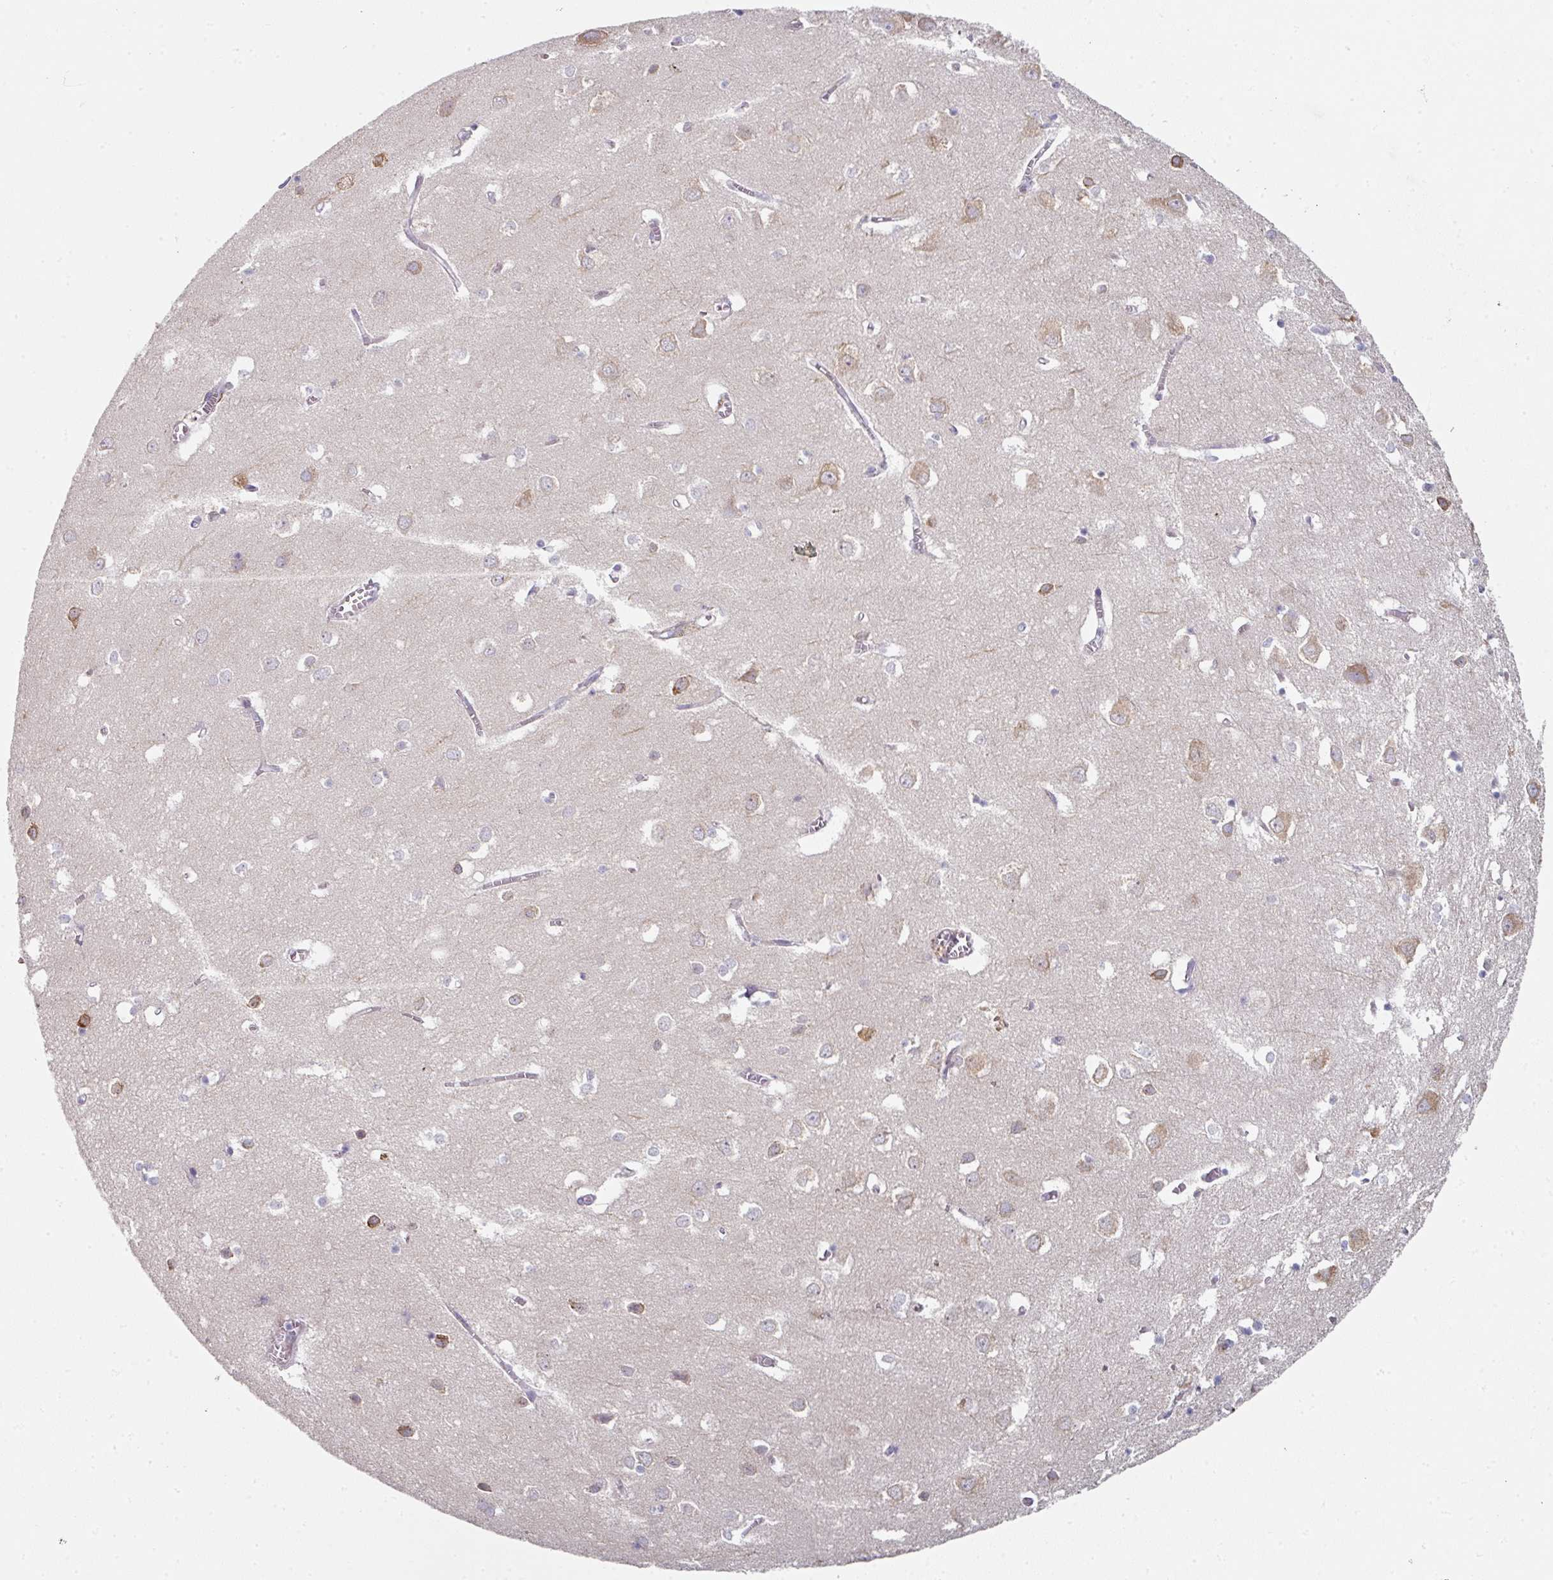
{"staining": {"intensity": "negative", "quantity": "none", "location": "none"}, "tissue": "cerebral cortex", "cell_type": "Endothelial cells", "image_type": "normal", "snomed": [{"axis": "morphology", "description": "Normal tissue, NOS"}, {"axis": "topography", "description": "Cerebral cortex"}], "caption": "Immunohistochemistry (IHC) of unremarkable cerebral cortex demonstrates no staining in endothelial cells.", "gene": "WSB2", "patient": {"sex": "male", "age": 70}}